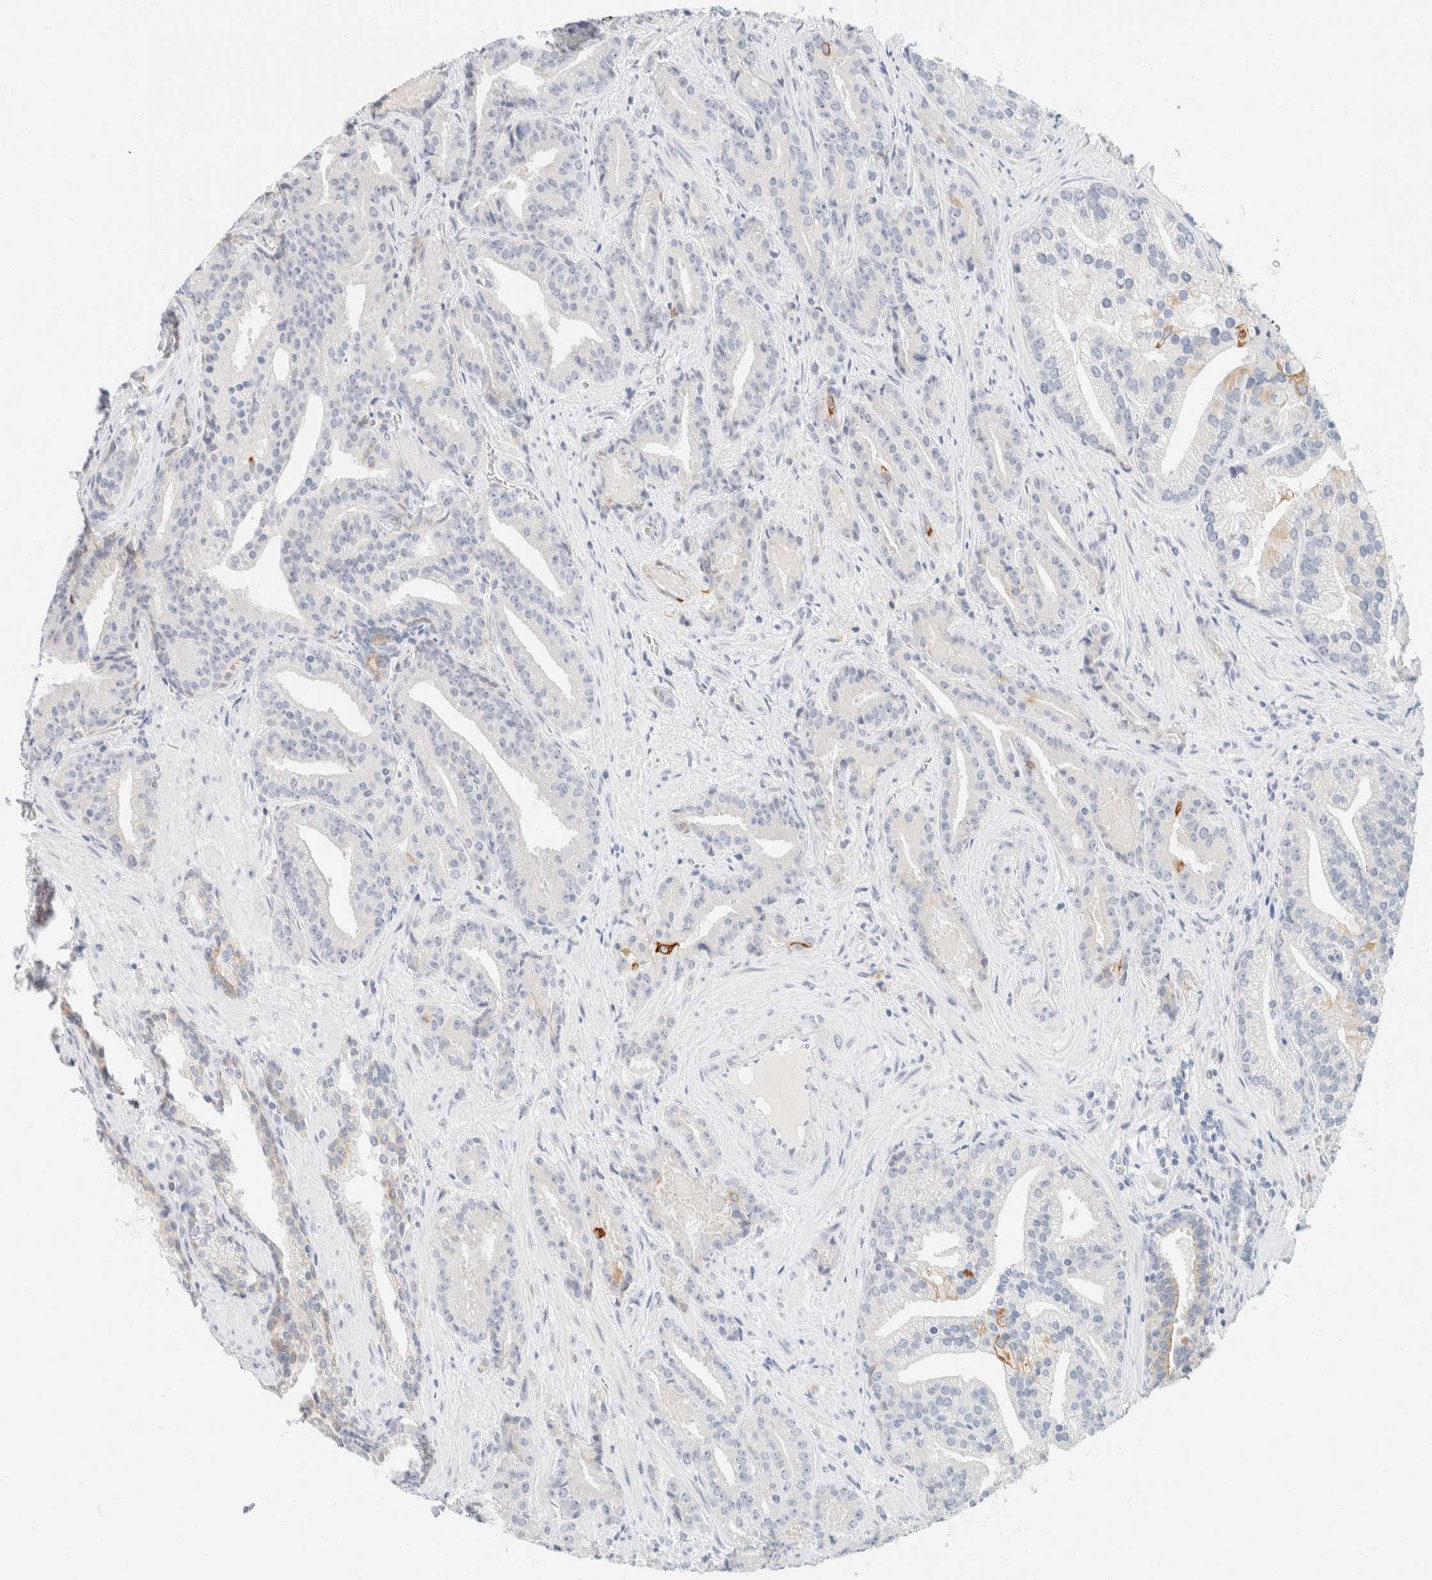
{"staining": {"intensity": "negative", "quantity": "none", "location": "none"}, "tissue": "prostate cancer", "cell_type": "Tumor cells", "image_type": "cancer", "snomed": [{"axis": "morphology", "description": "Adenocarcinoma, Low grade"}, {"axis": "topography", "description": "Prostate"}], "caption": "Immunohistochemistry image of neoplastic tissue: human prostate cancer (low-grade adenocarcinoma) stained with DAB (3,3'-diaminobenzidine) reveals no significant protein staining in tumor cells. Brightfield microscopy of immunohistochemistry stained with DAB (brown) and hematoxylin (blue), captured at high magnification.", "gene": "KRT20", "patient": {"sex": "male", "age": 67}}